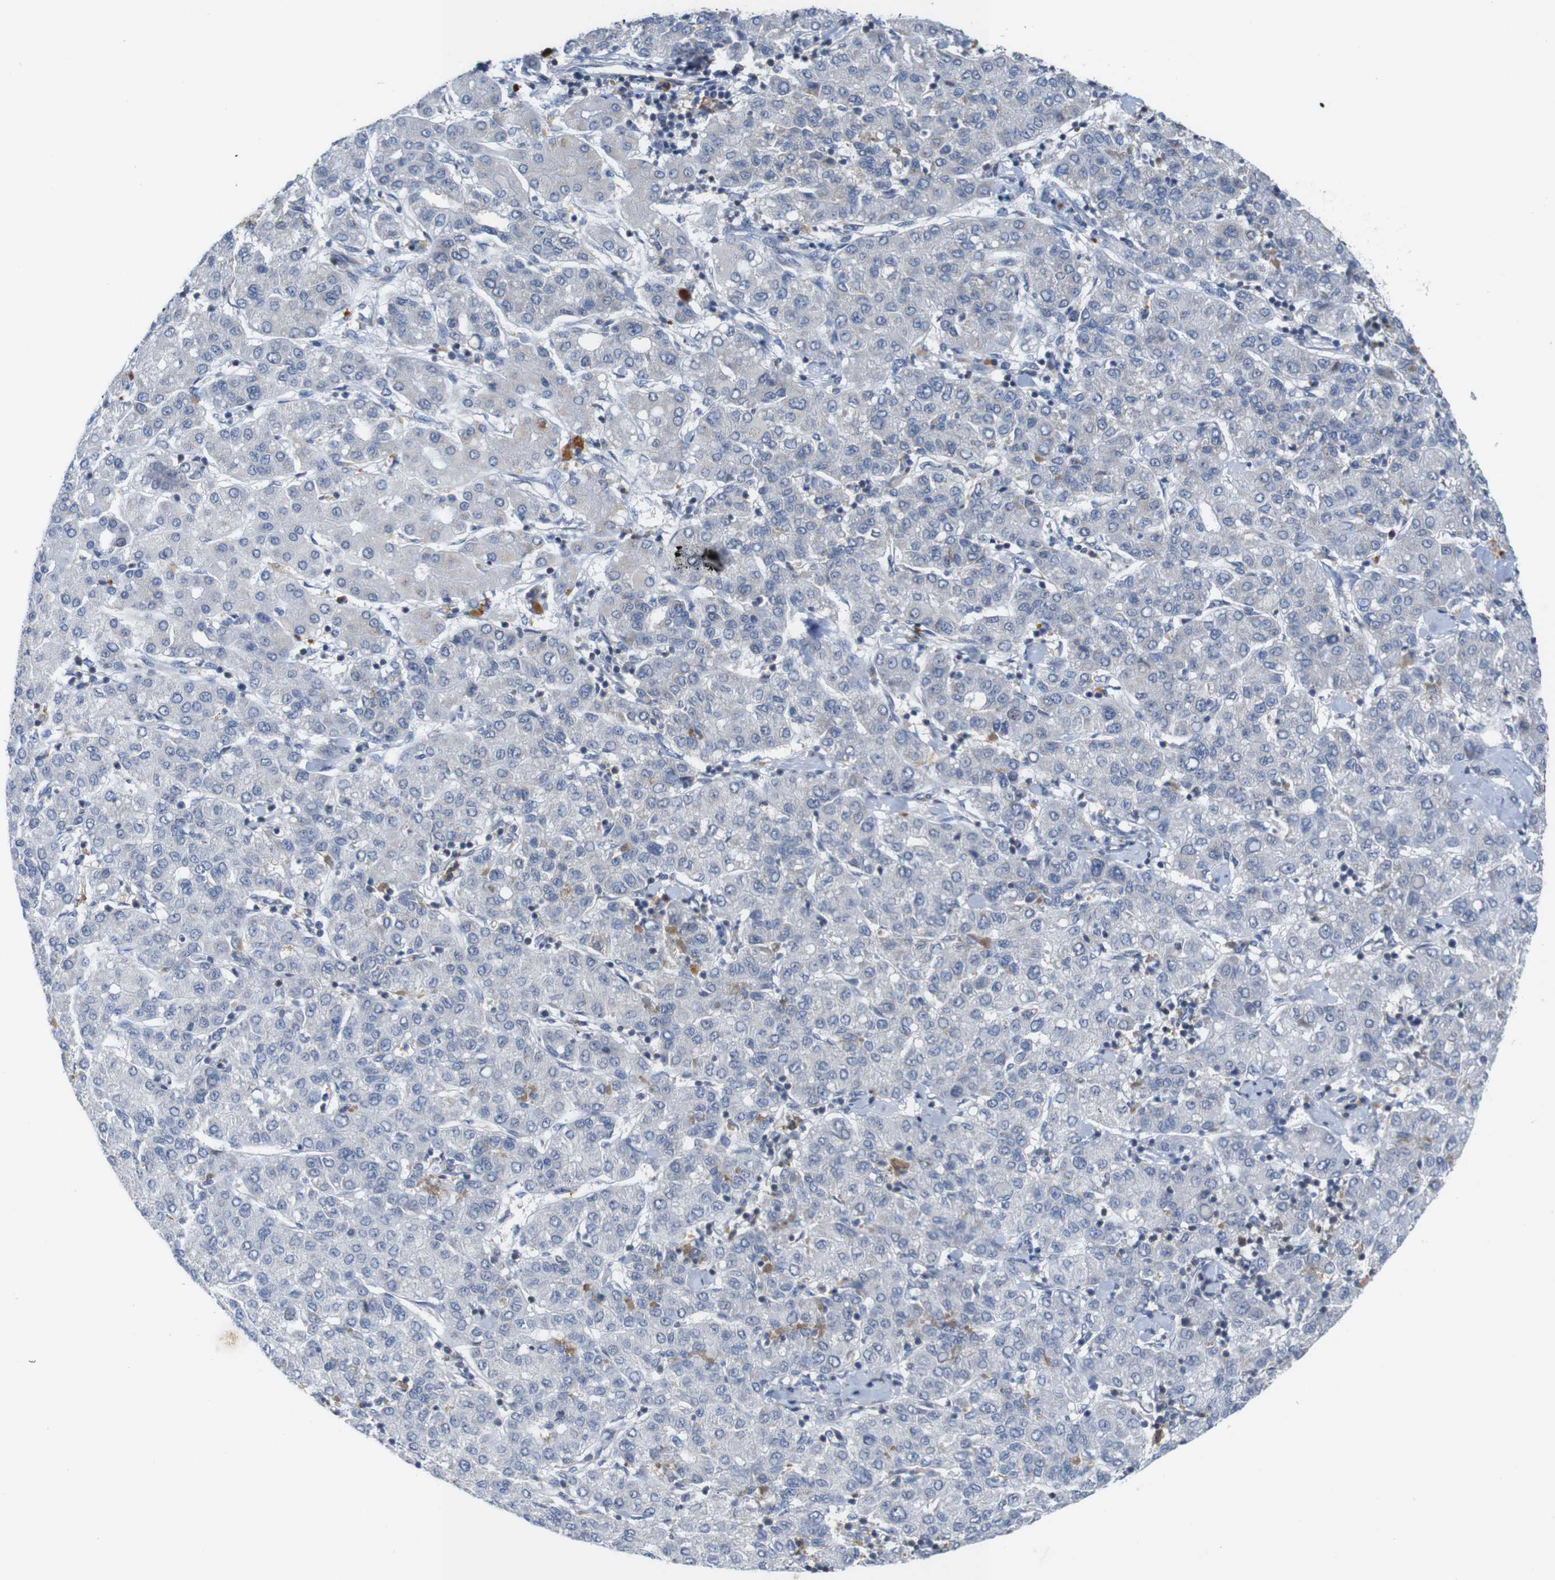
{"staining": {"intensity": "negative", "quantity": "none", "location": "none"}, "tissue": "liver cancer", "cell_type": "Tumor cells", "image_type": "cancer", "snomed": [{"axis": "morphology", "description": "Carcinoma, Hepatocellular, NOS"}, {"axis": "topography", "description": "Liver"}], "caption": "Tumor cells show no significant staining in hepatocellular carcinoma (liver).", "gene": "OTOF", "patient": {"sex": "male", "age": 65}}